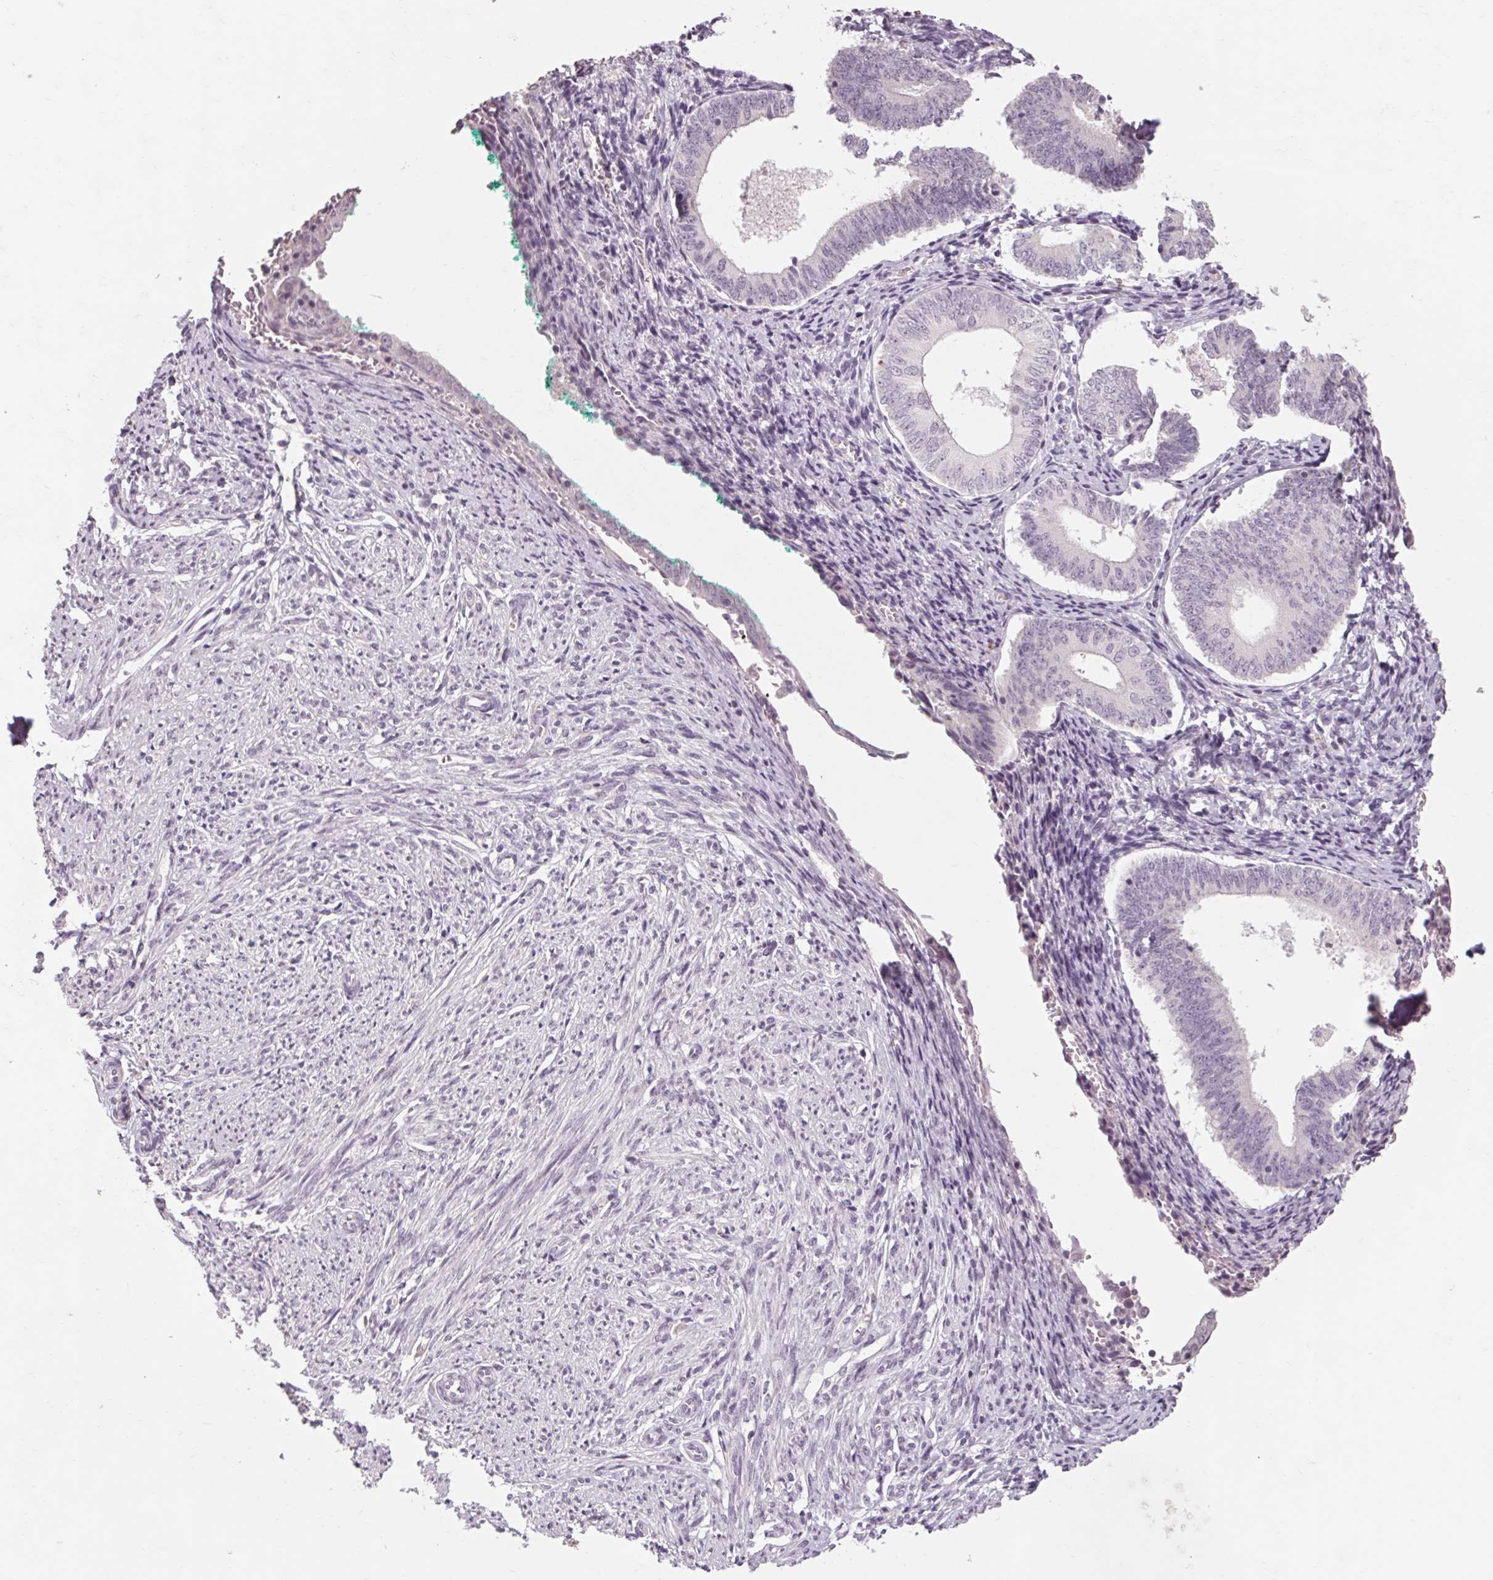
{"staining": {"intensity": "negative", "quantity": "none", "location": "none"}, "tissue": "endometrium", "cell_type": "Cells in endometrial stroma", "image_type": "normal", "snomed": [{"axis": "morphology", "description": "Normal tissue, NOS"}, {"axis": "topography", "description": "Endometrium"}], "caption": "Immunohistochemical staining of unremarkable endometrium displays no significant positivity in cells in endometrial stroma.", "gene": "POMC", "patient": {"sex": "female", "age": 50}}